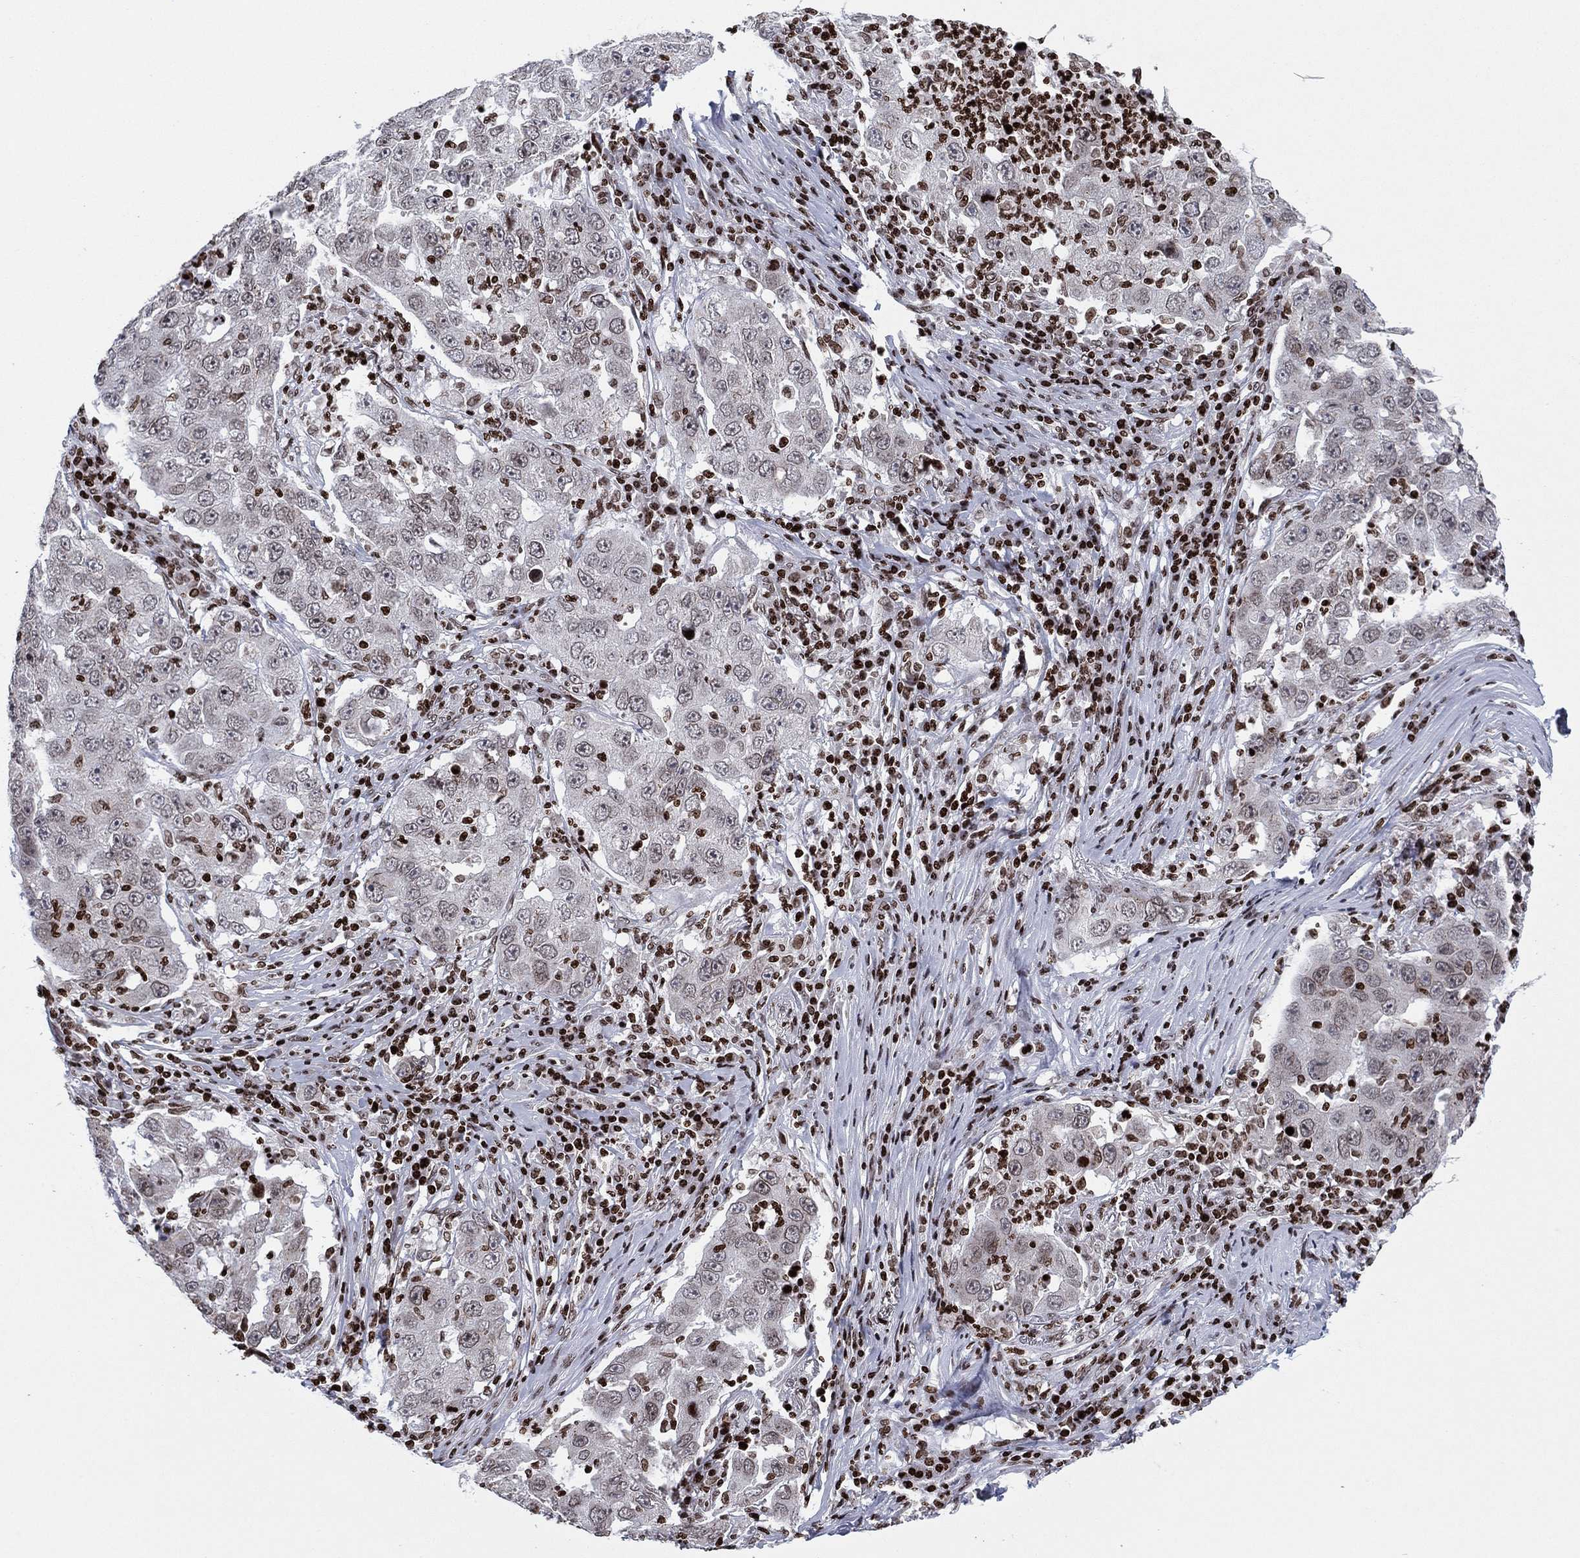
{"staining": {"intensity": "weak", "quantity": "<25%", "location": "nuclear"}, "tissue": "lung cancer", "cell_type": "Tumor cells", "image_type": "cancer", "snomed": [{"axis": "morphology", "description": "Adenocarcinoma, NOS"}, {"axis": "topography", "description": "Lung"}], "caption": "DAB immunohistochemical staining of lung adenocarcinoma displays no significant staining in tumor cells.", "gene": "MFSD14A", "patient": {"sex": "male", "age": 73}}